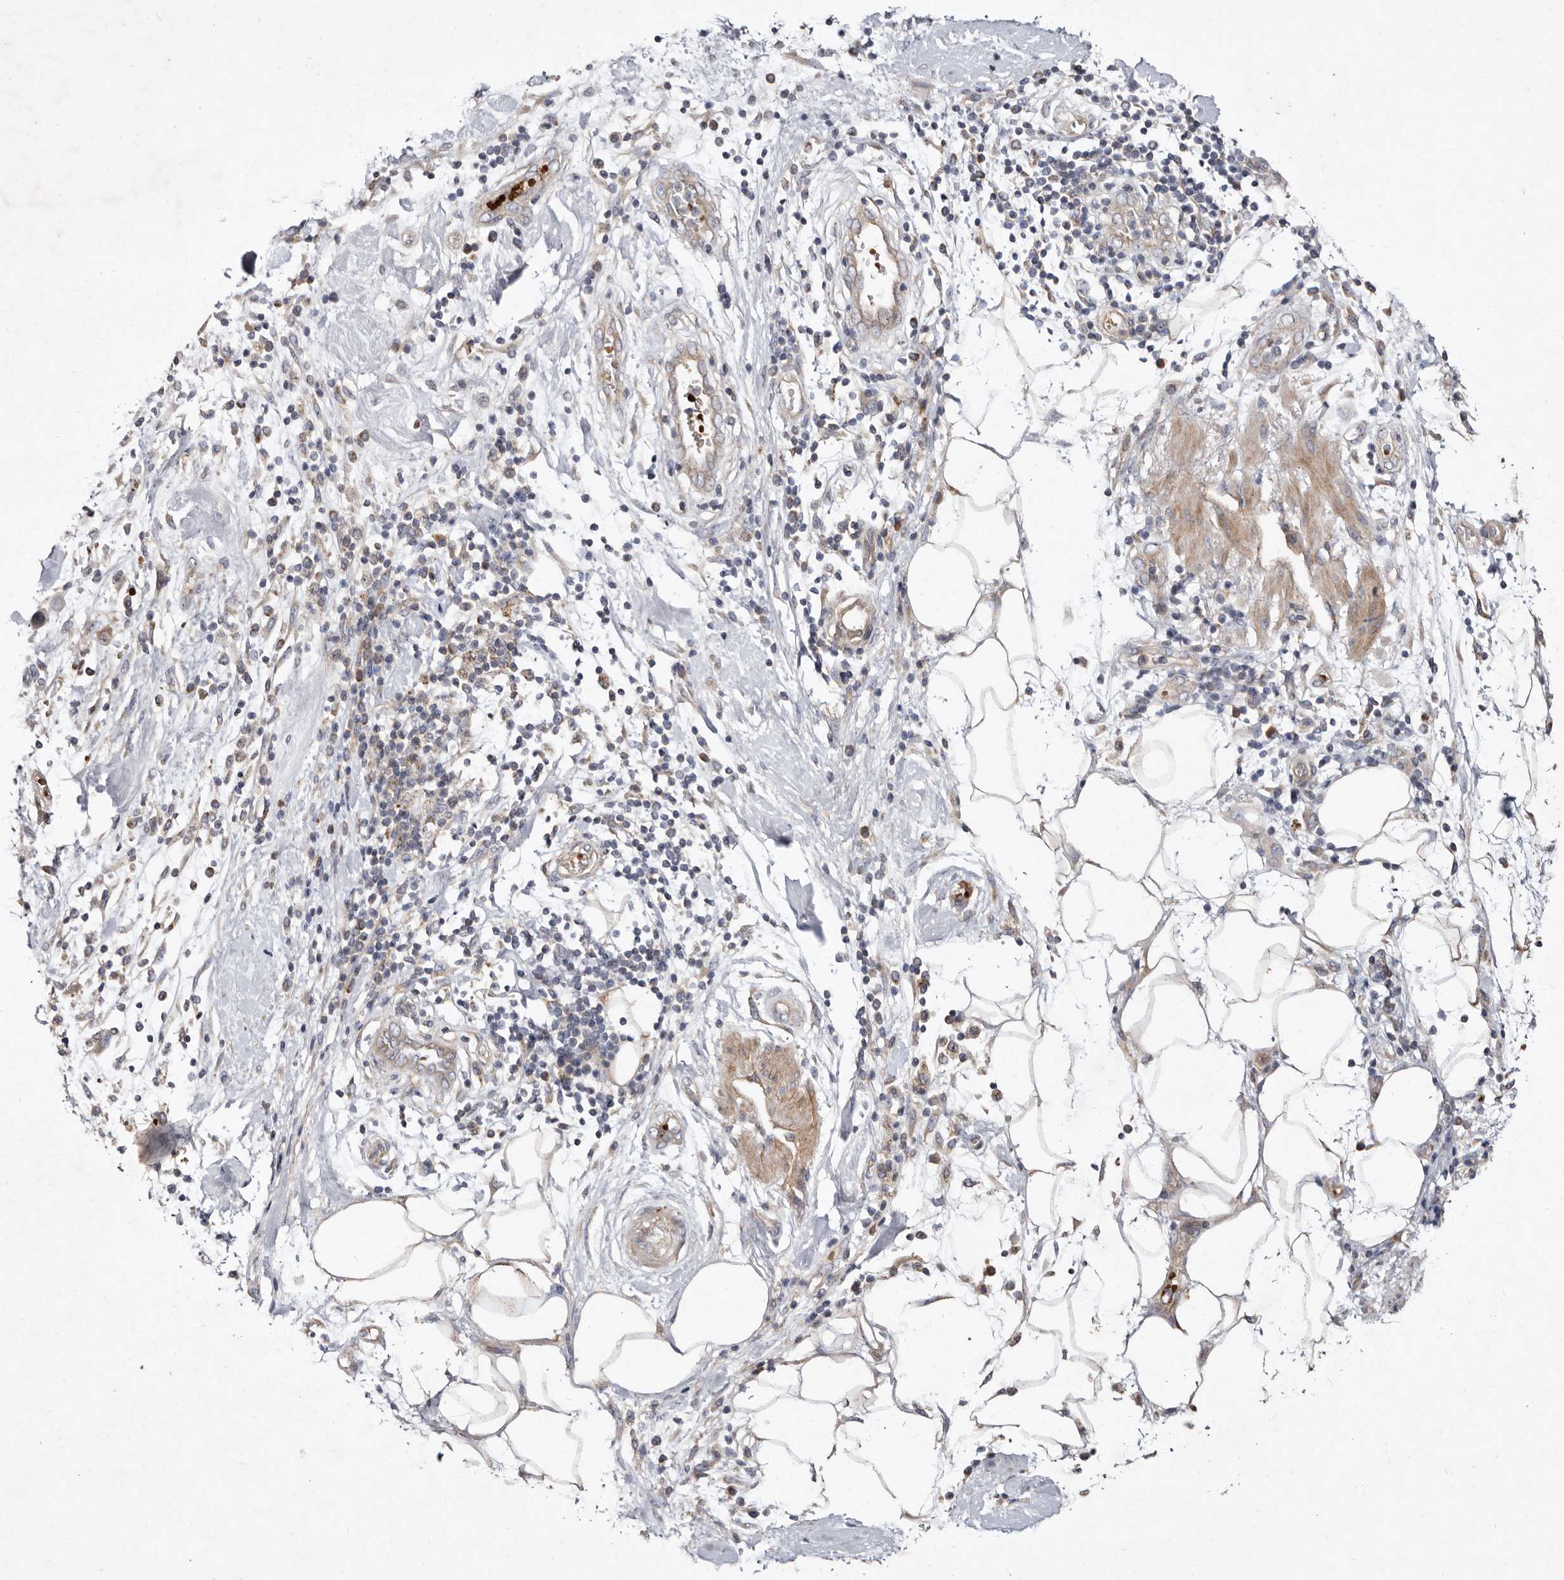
{"staining": {"intensity": "weak", "quantity": "<25%", "location": "cytoplasmic/membranous"}, "tissue": "pancreatic cancer", "cell_type": "Tumor cells", "image_type": "cancer", "snomed": [{"axis": "morphology", "description": "Normal tissue, NOS"}, {"axis": "morphology", "description": "Adenocarcinoma, NOS"}, {"axis": "topography", "description": "Pancreas"}], "caption": "High magnification brightfield microscopy of pancreatic cancer (adenocarcinoma) stained with DAB (3,3'-diaminobenzidine) (brown) and counterstained with hematoxylin (blue): tumor cells show no significant staining. The staining is performed using DAB (3,3'-diaminobenzidine) brown chromogen with nuclei counter-stained in using hematoxylin.", "gene": "SLC25A20", "patient": {"sex": "female", "age": 71}}